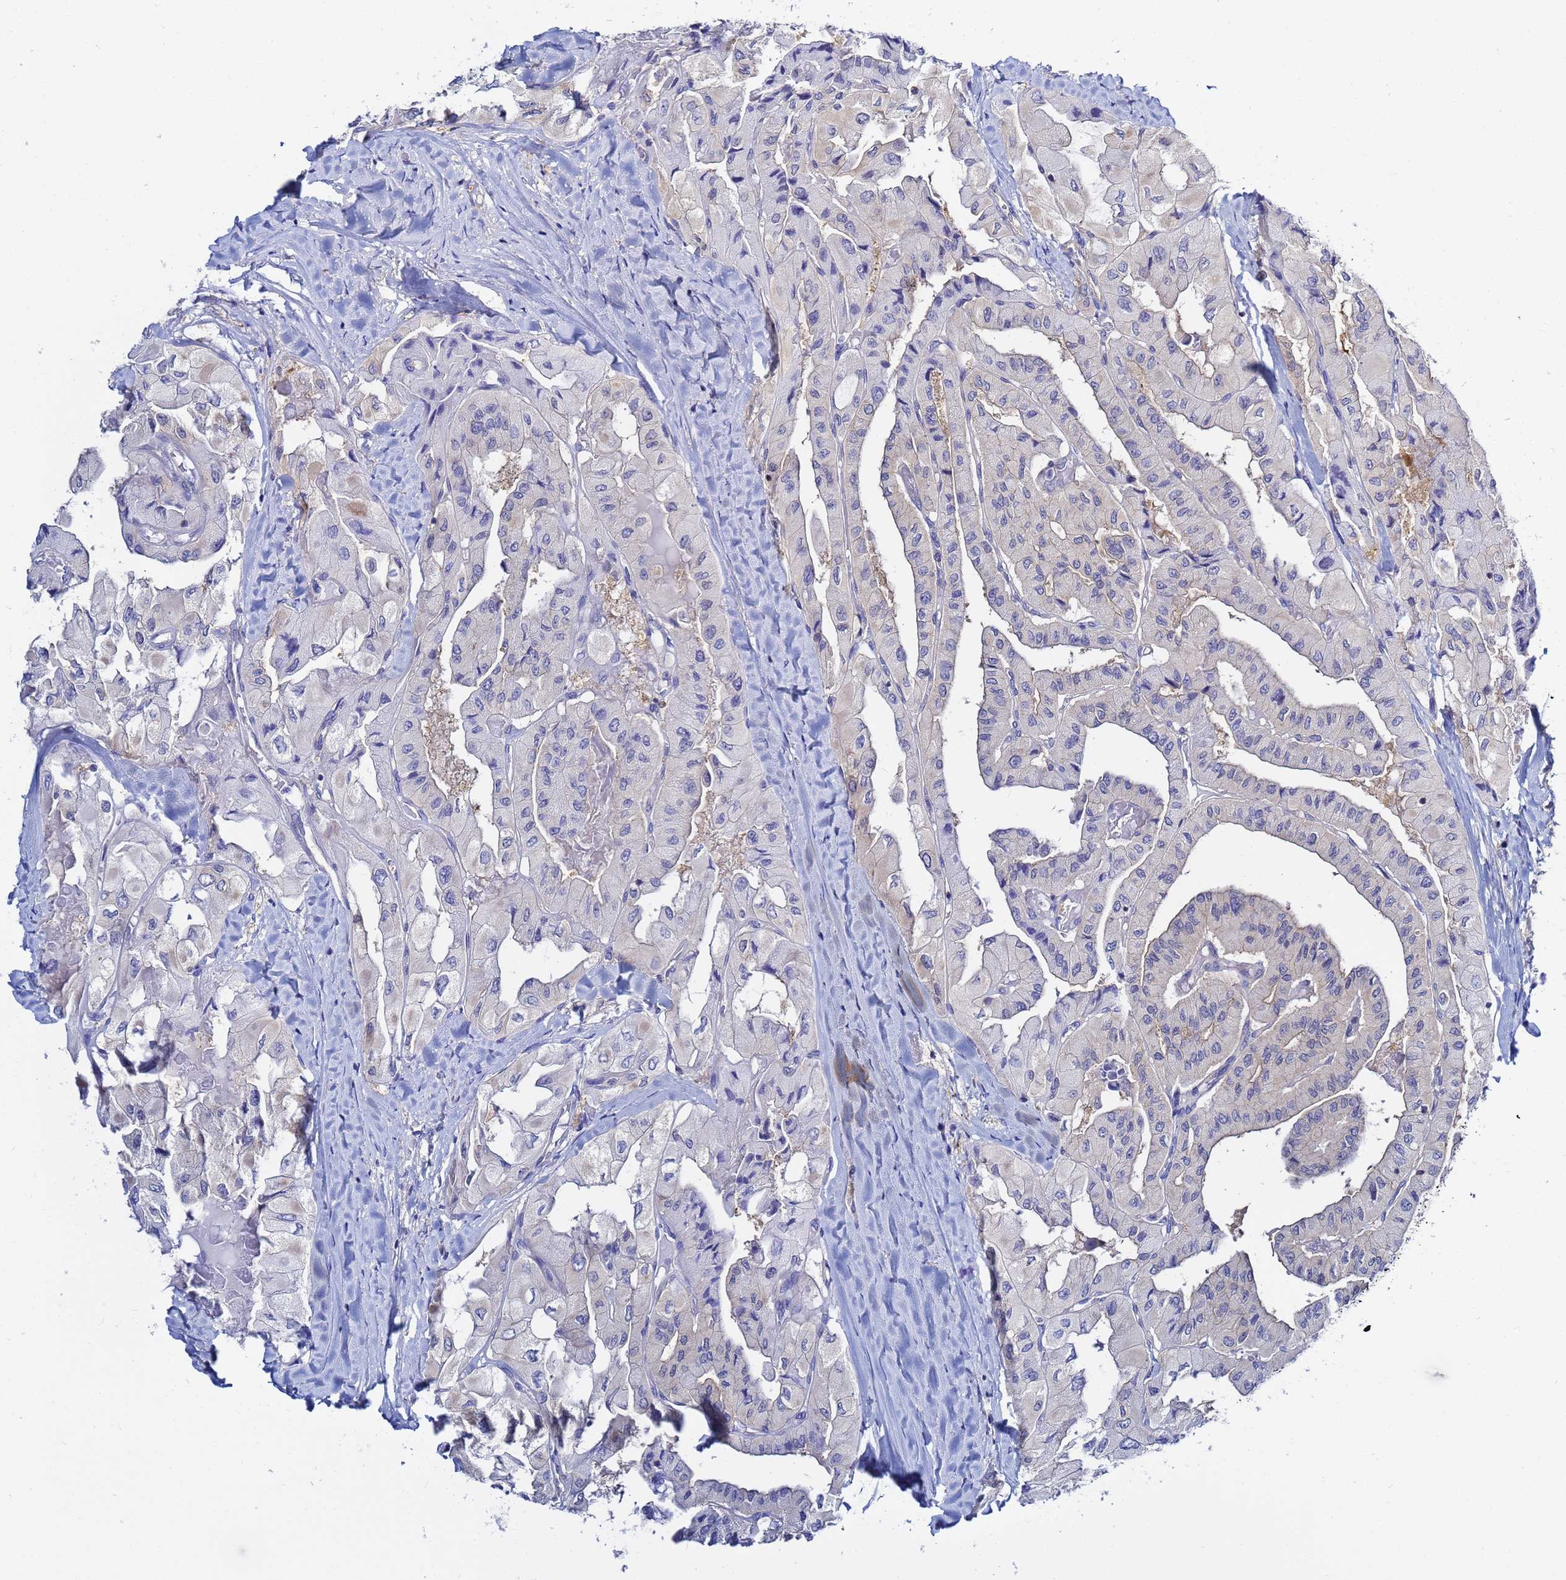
{"staining": {"intensity": "negative", "quantity": "none", "location": "none"}, "tissue": "thyroid cancer", "cell_type": "Tumor cells", "image_type": "cancer", "snomed": [{"axis": "morphology", "description": "Normal tissue, NOS"}, {"axis": "morphology", "description": "Papillary adenocarcinoma, NOS"}, {"axis": "topography", "description": "Thyroid gland"}], "caption": "Immunohistochemical staining of human thyroid papillary adenocarcinoma shows no significant positivity in tumor cells.", "gene": "LENG1", "patient": {"sex": "female", "age": 59}}